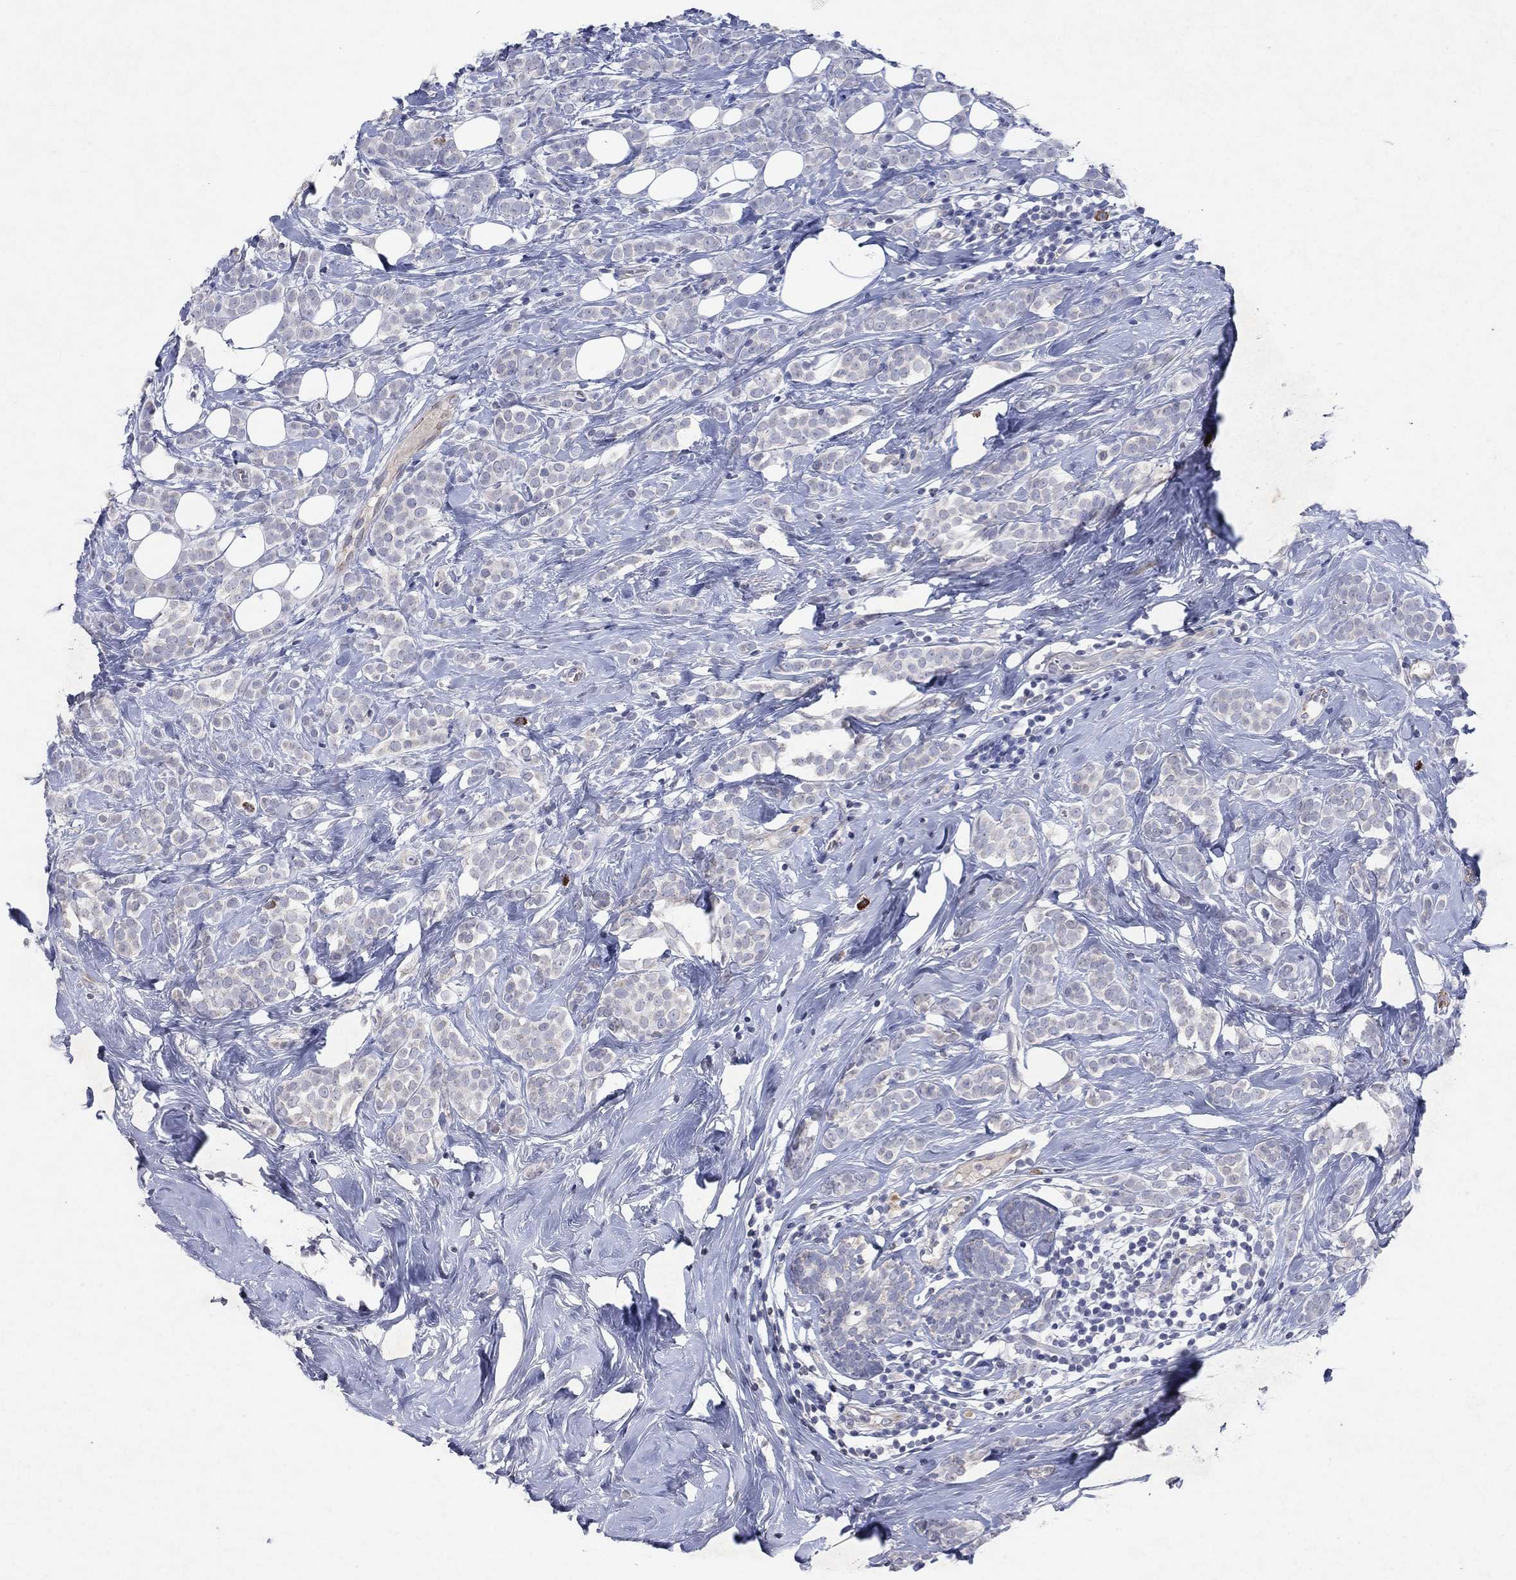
{"staining": {"intensity": "negative", "quantity": "none", "location": "none"}, "tissue": "breast cancer", "cell_type": "Tumor cells", "image_type": "cancer", "snomed": [{"axis": "morphology", "description": "Lobular carcinoma"}, {"axis": "topography", "description": "Breast"}], "caption": "This is an IHC photomicrograph of human breast cancer (lobular carcinoma). There is no staining in tumor cells.", "gene": "KRT40", "patient": {"sex": "female", "age": 49}}